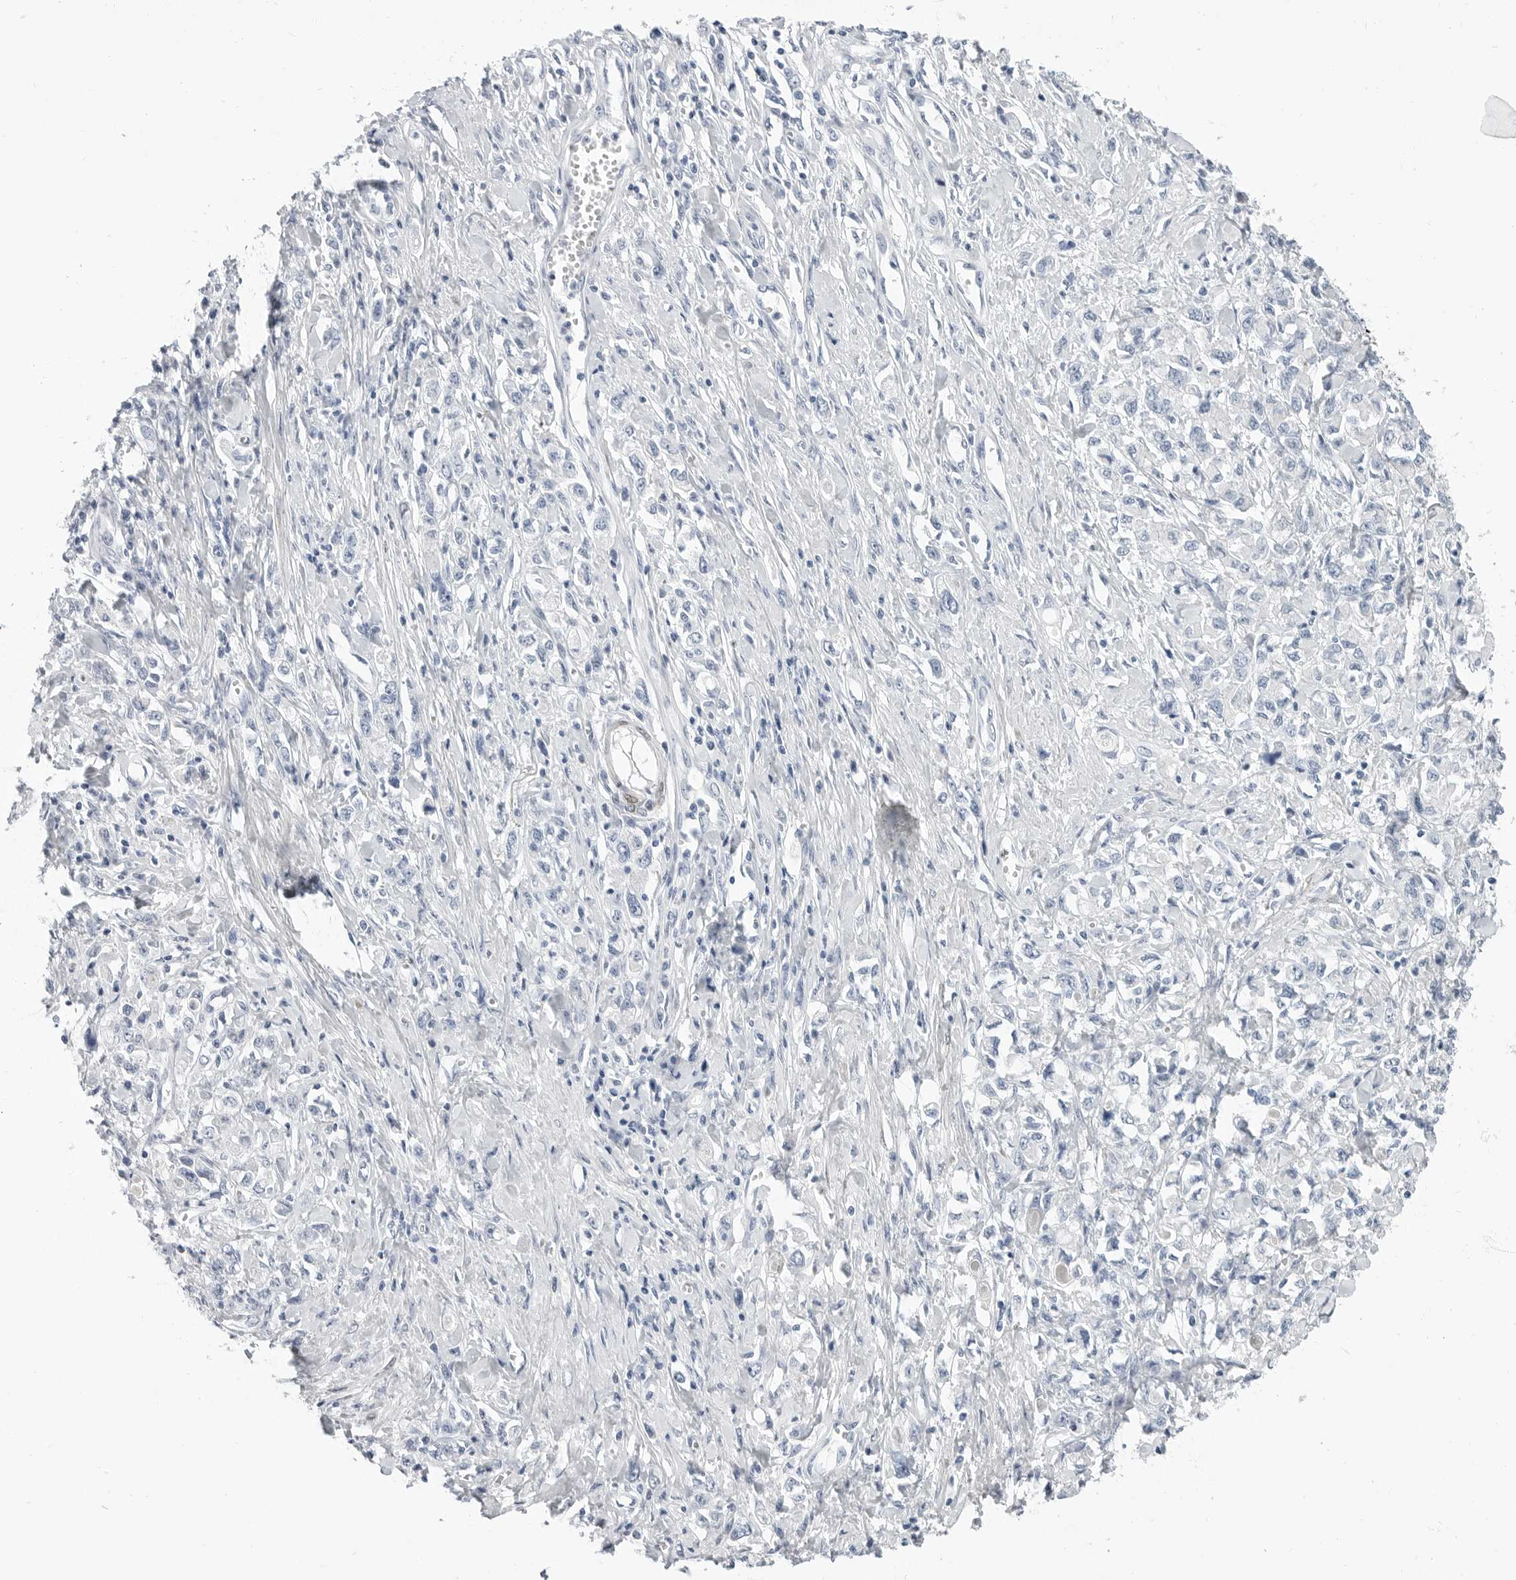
{"staining": {"intensity": "negative", "quantity": "none", "location": "none"}, "tissue": "stomach cancer", "cell_type": "Tumor cells", "image_type": "cancer", "snomed": [{"axis": "morphology", "description": "Adenocarcinoma, NOS"}, {"axis": "topography", "description": "Stomach"}], "caption": "This is an IHC image of human stomach cancer. There is no expression in tumor cells.", "gene": "PLN", "patient": {"sex": "female", "age": 76}}